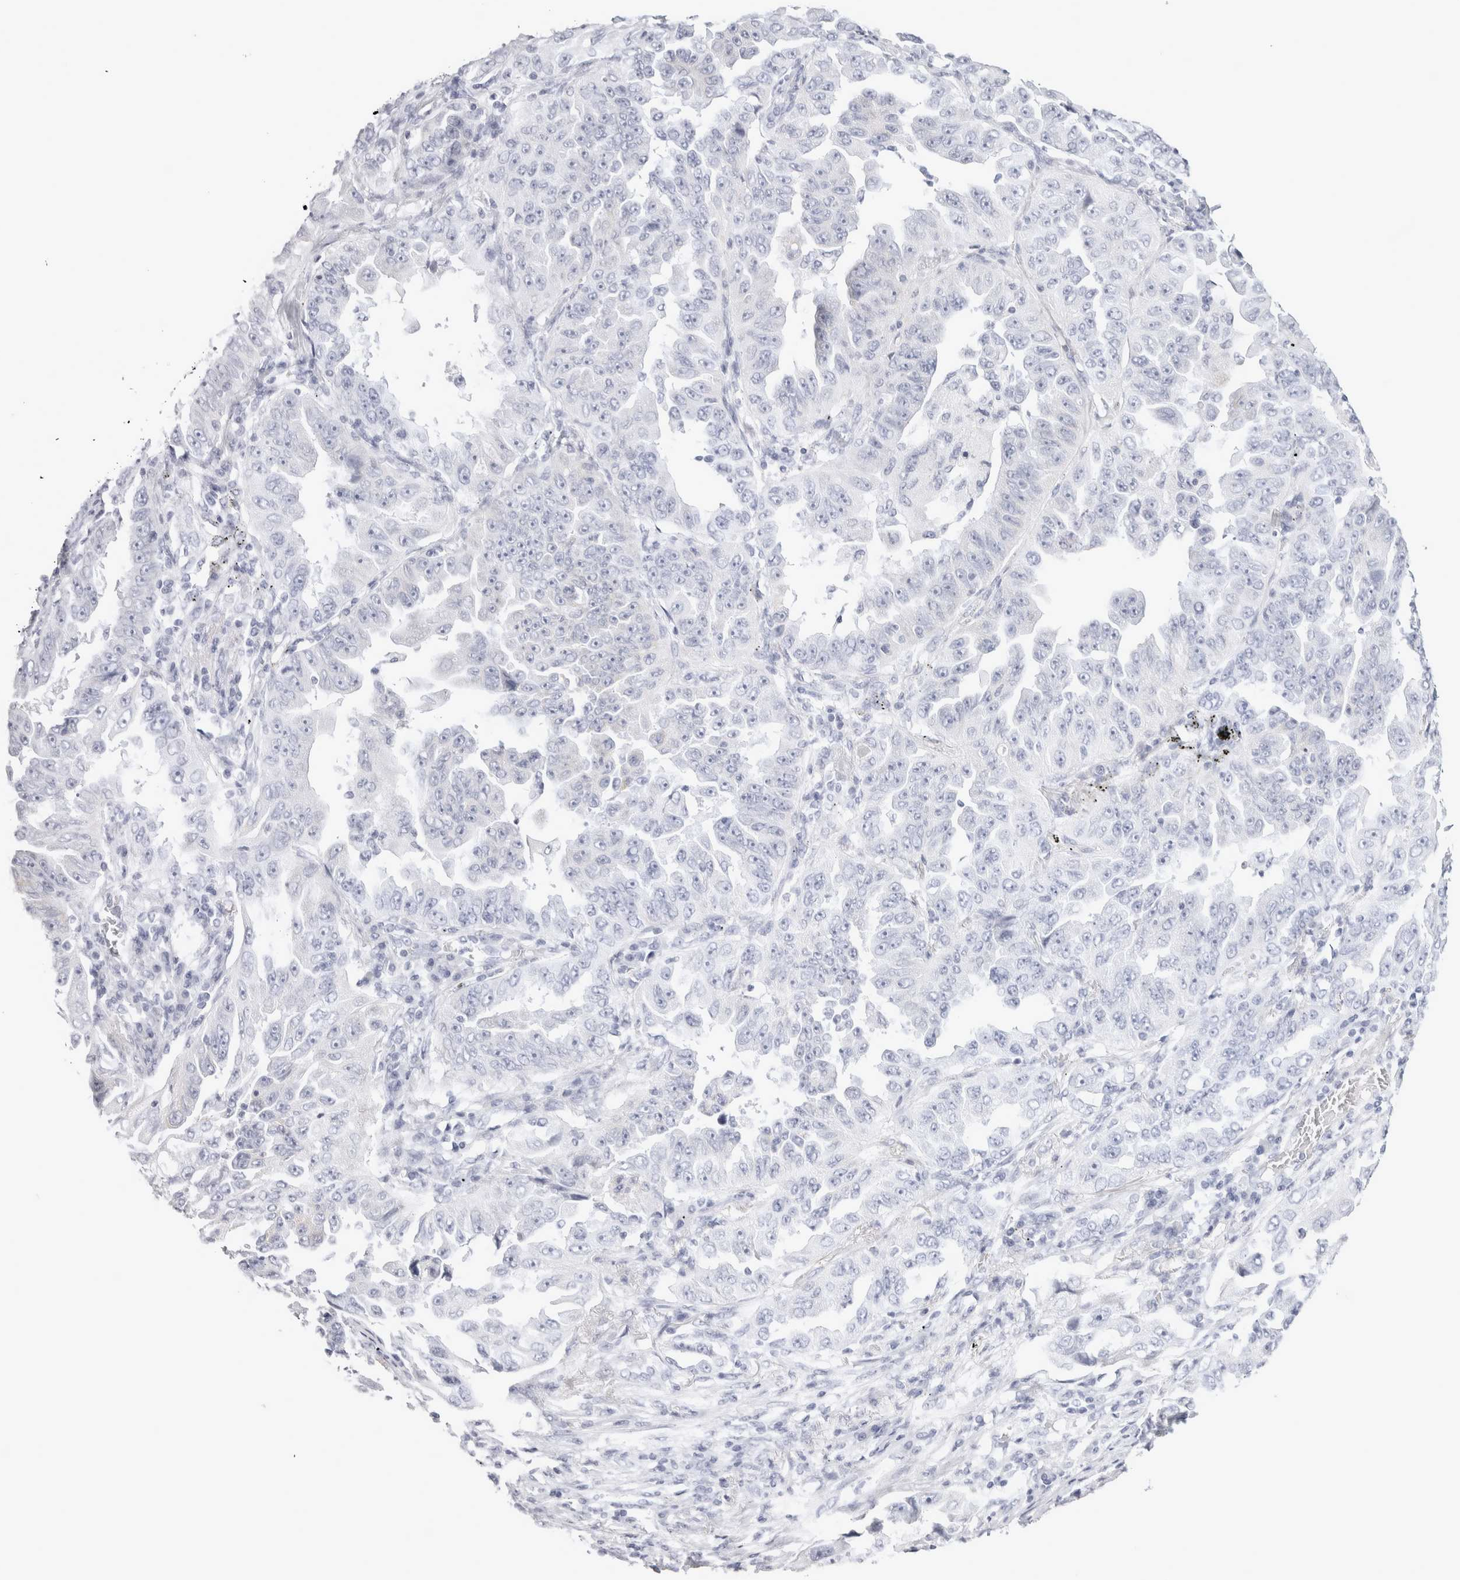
{"staining": {"intensity": "negative", "quantity": "none", "location": "none"}, "tissue": "lung cancer", "cell_type": "Tumor cells", "image_type": "cancer", "snomed": [{"axis": "morphology", "description": "Adenocarcinoma, NOS"}, {"axis": "topography", "description": "Lung"}], "caption": "Tumor cells show no significant protein expression in lung cancer.", "gene": "GARIN1A", "patient": {"sex": "female", "age": 51}}